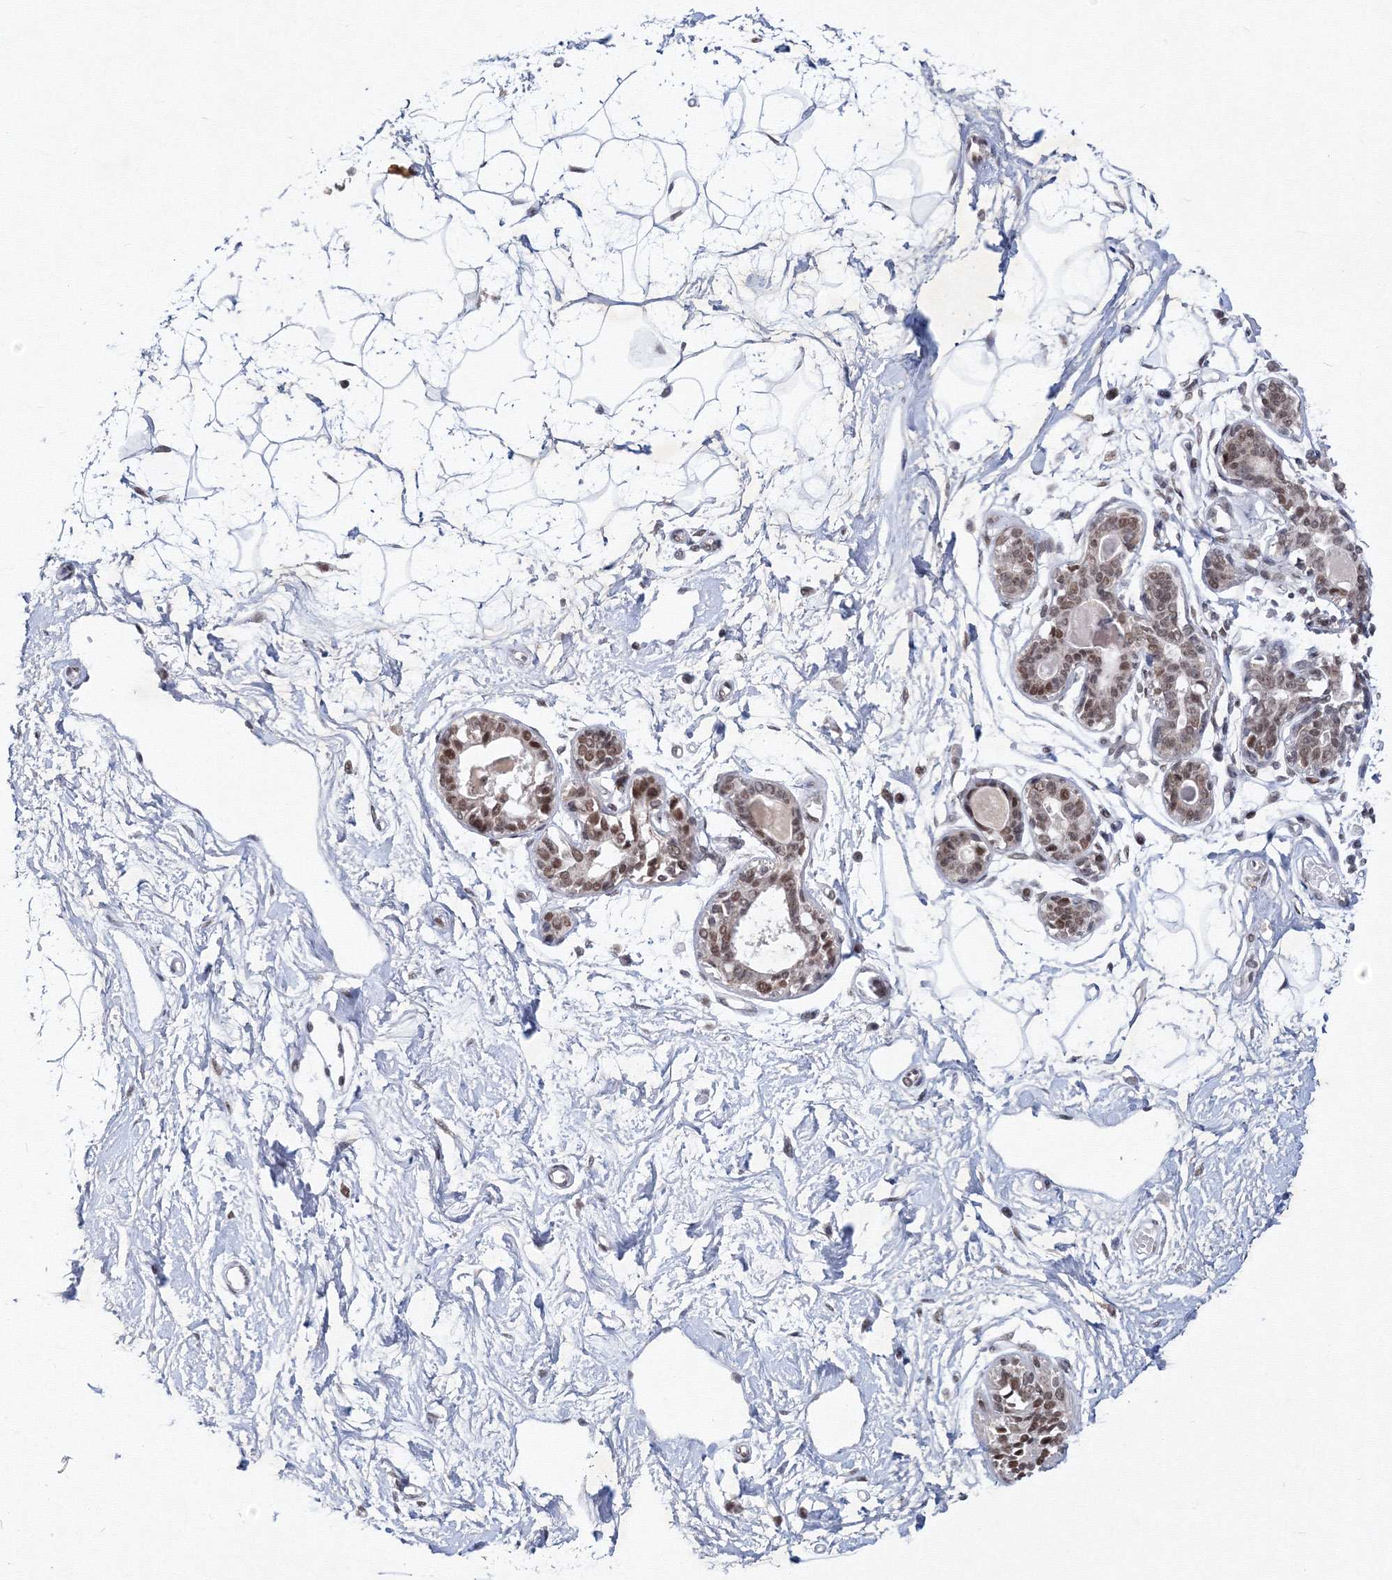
{"staining": {"intensity": "negative", "quantity": "none", "location": "none"}, "tissue": "breast", "cell_type": "Adipocytes", "image_type": "normal", "snomed": [{"axis": "morphology", "description": "Normal tissue, NOS"}, {"axis": "topography", "description": "Breast"}], "caption": "Immunohistochemical staining of unremarkable breast shows no significant expression in adipocytes.", "gene": "SF3B6", "patient": {"sex": "female", "age": 45}}